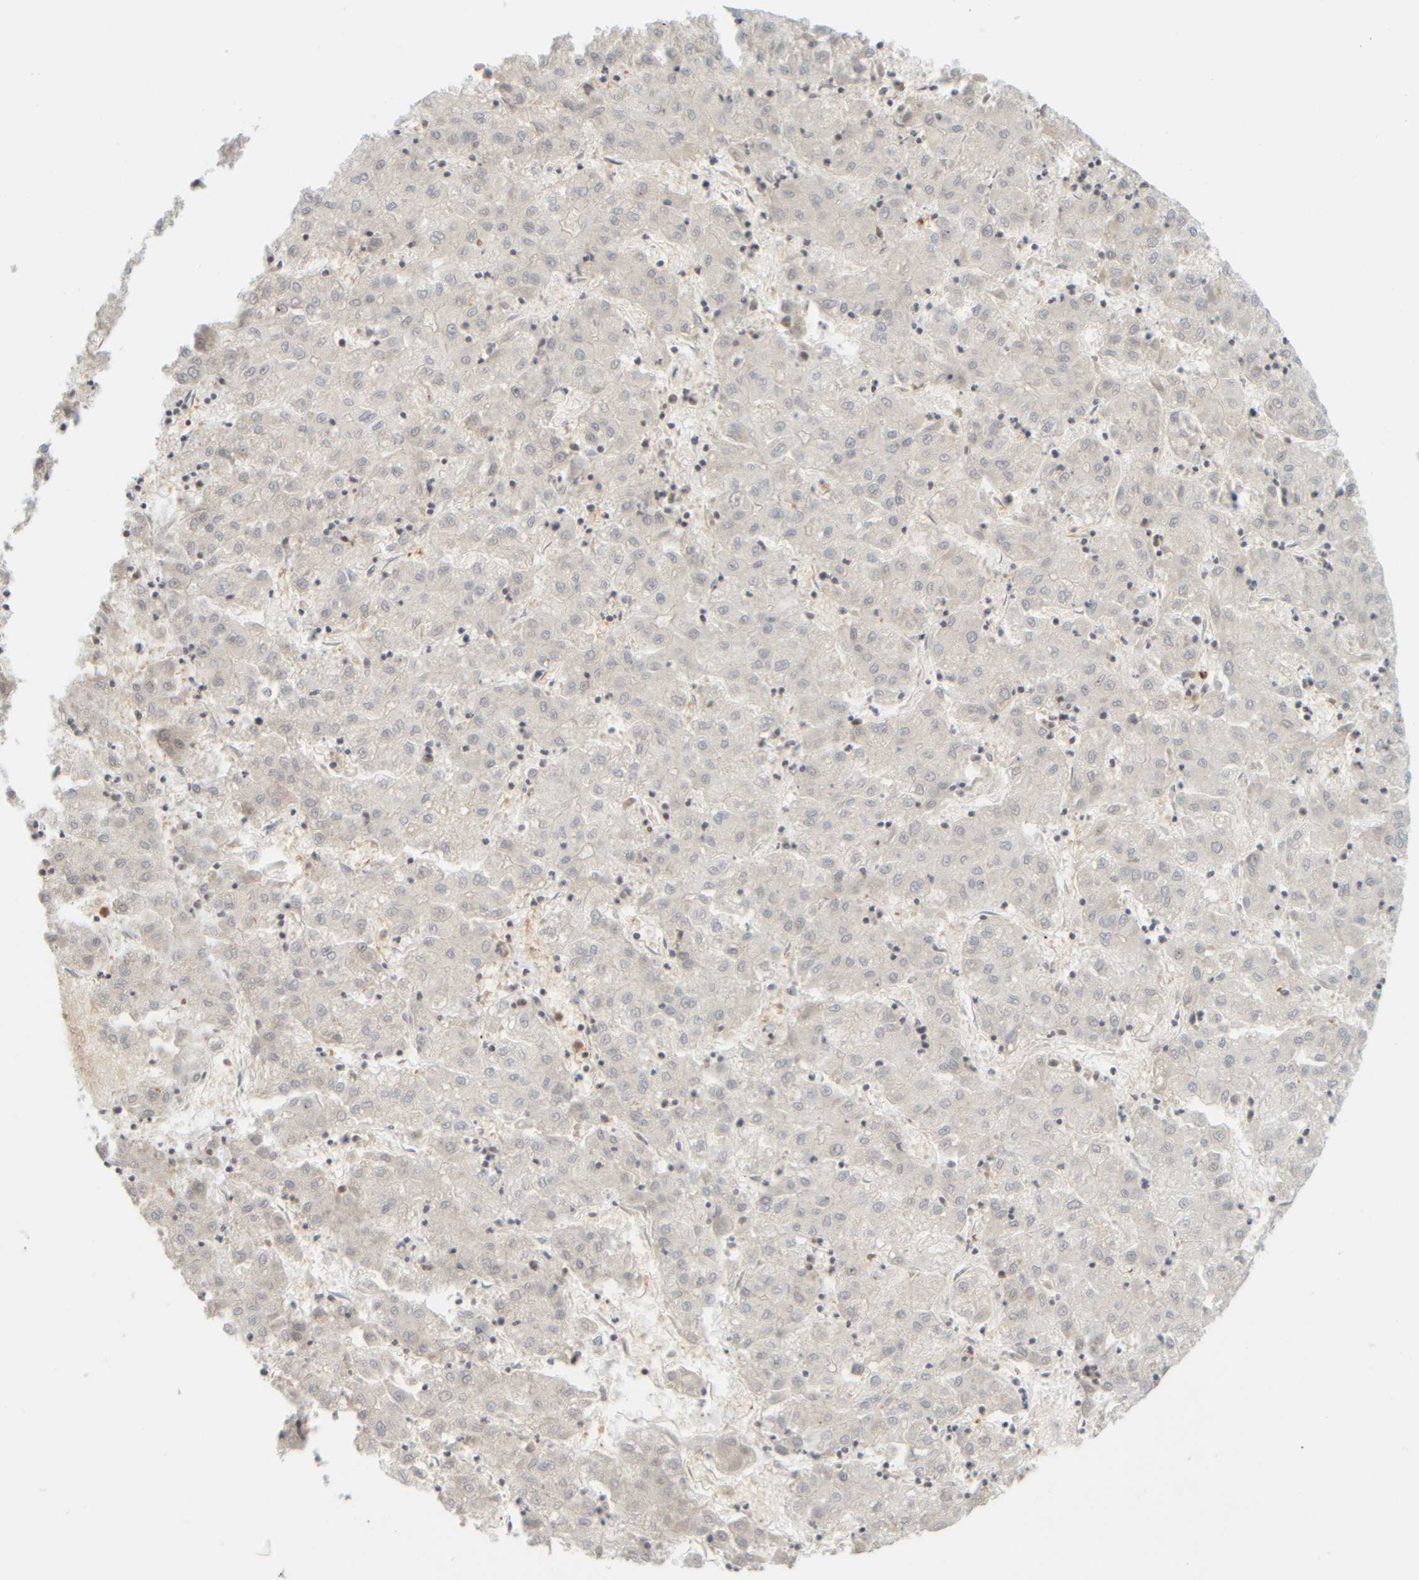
{"staining": {"intensity": "negative", "quantity": "none", "location": "none"}, "tissue": "liver cancer", "cell_type": "Tumor cells", "image_type": "cancer", "snomed": [{"axis": "morphology", "description": "Carcinoma, Hepatocellular, NOS"}, {"axis": "topography", "description": "Liver"}], "caption": "Immunohistochemistry (IHC) of human liver hepatocellular carcinoma demonstrates no positivity in tumor cells. The staining is performed using DAB brown chromogen with nuclei counter-stained in using hematoxylin.", "gene": "PTGES3L-AARSD1", "patient": {"sex": "male", "age": 72}}